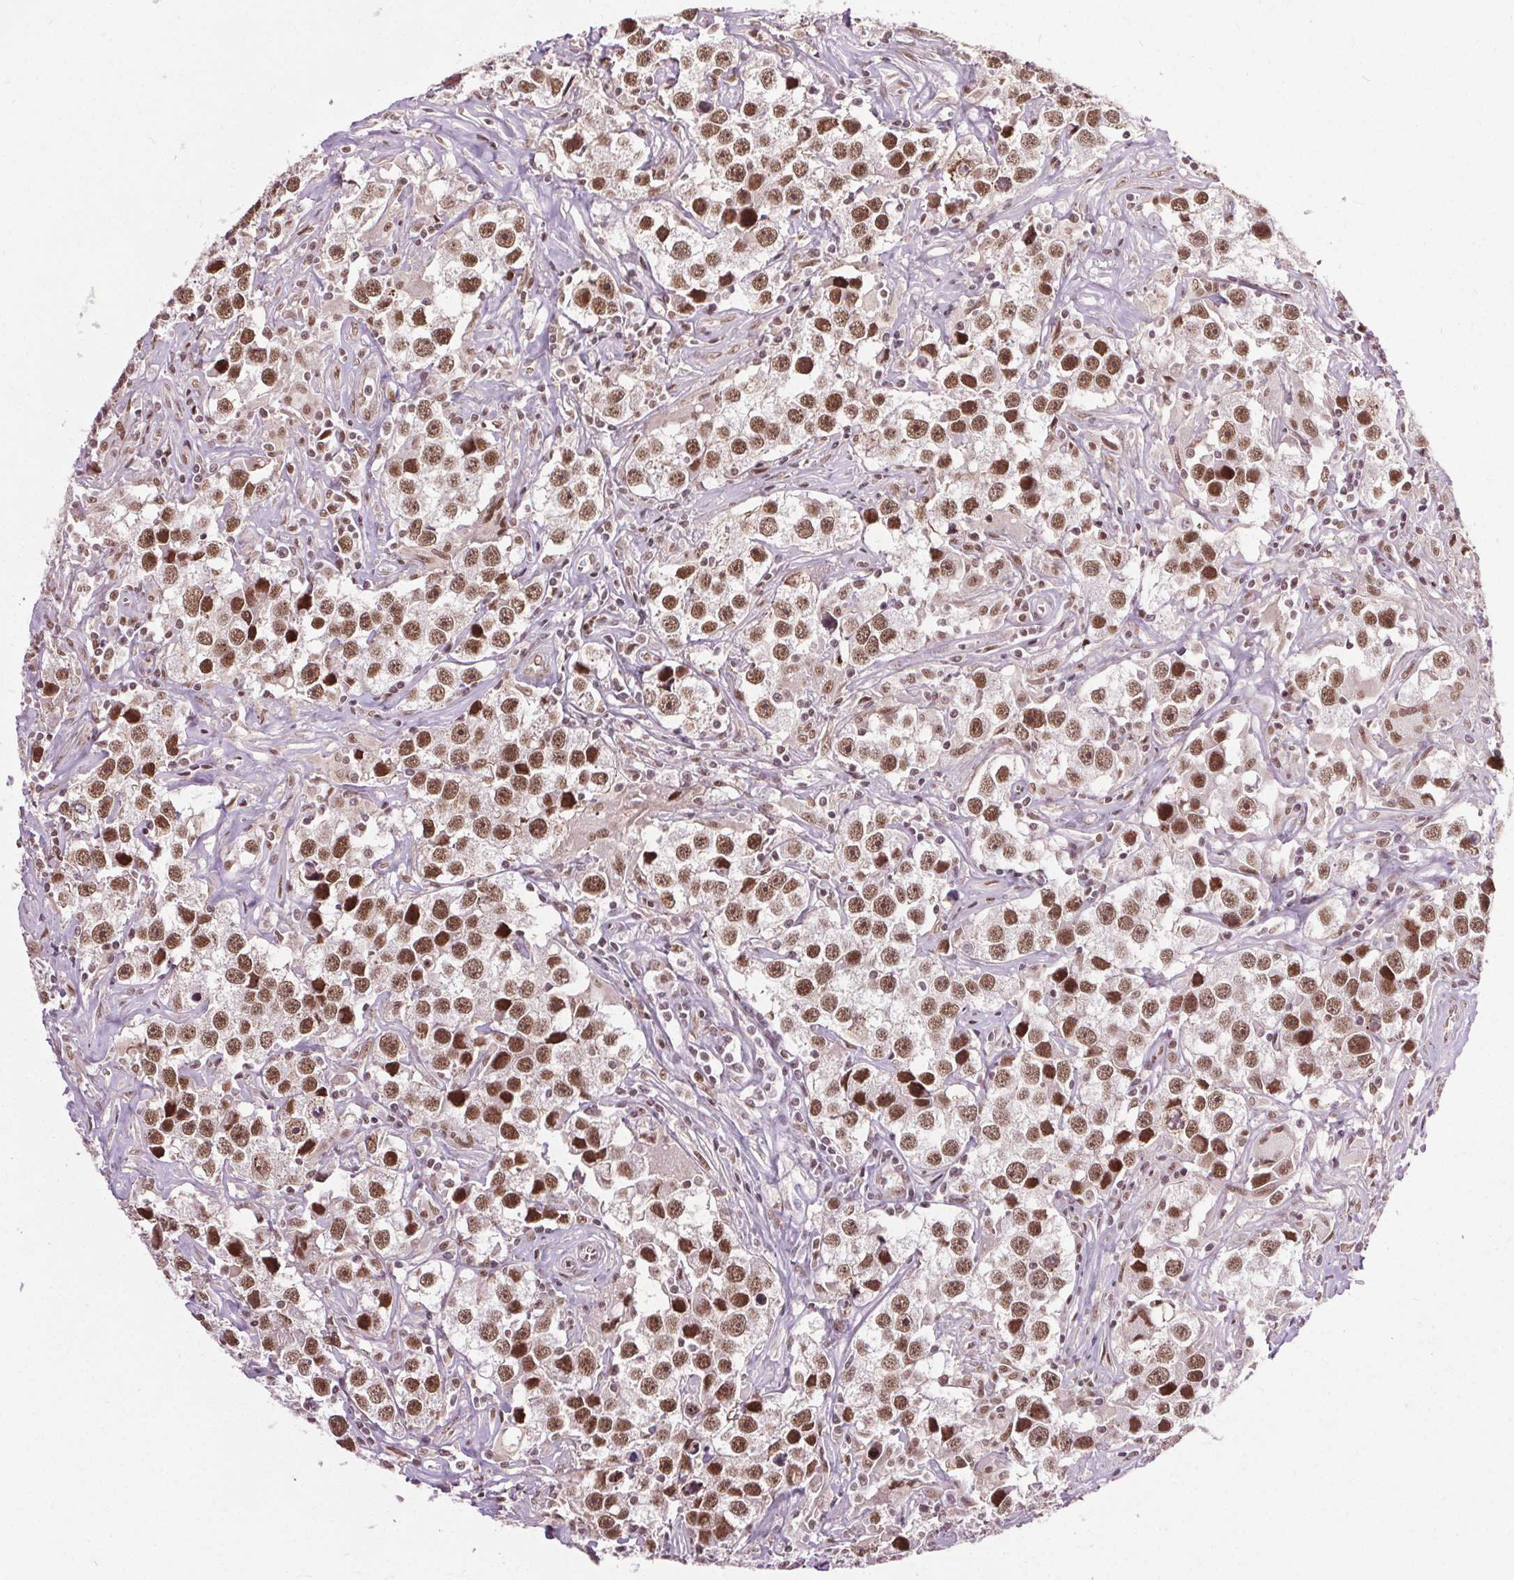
{"staining": {"intensity": "moderate", "quantity": ">75%", "location": "nuclear"}, "tissue": "testis cancer", "cell_type": "Tumor cells", "image_type": "cancer", "snomed": [{"axis": "morphology", "description": "Seminoma, NOS"}, {"axis": "topography", "description": "Testis"}], "caption": "An immunohistochemistry (IHC) photomicrograph of neoplastic tissue is shown. Protein staining in brown labels moderate nuclear positivity in testis cancer (seminoma) within tumor cells.", "gene": "MED6", "patient": {"sex": "male", "age": 49}}